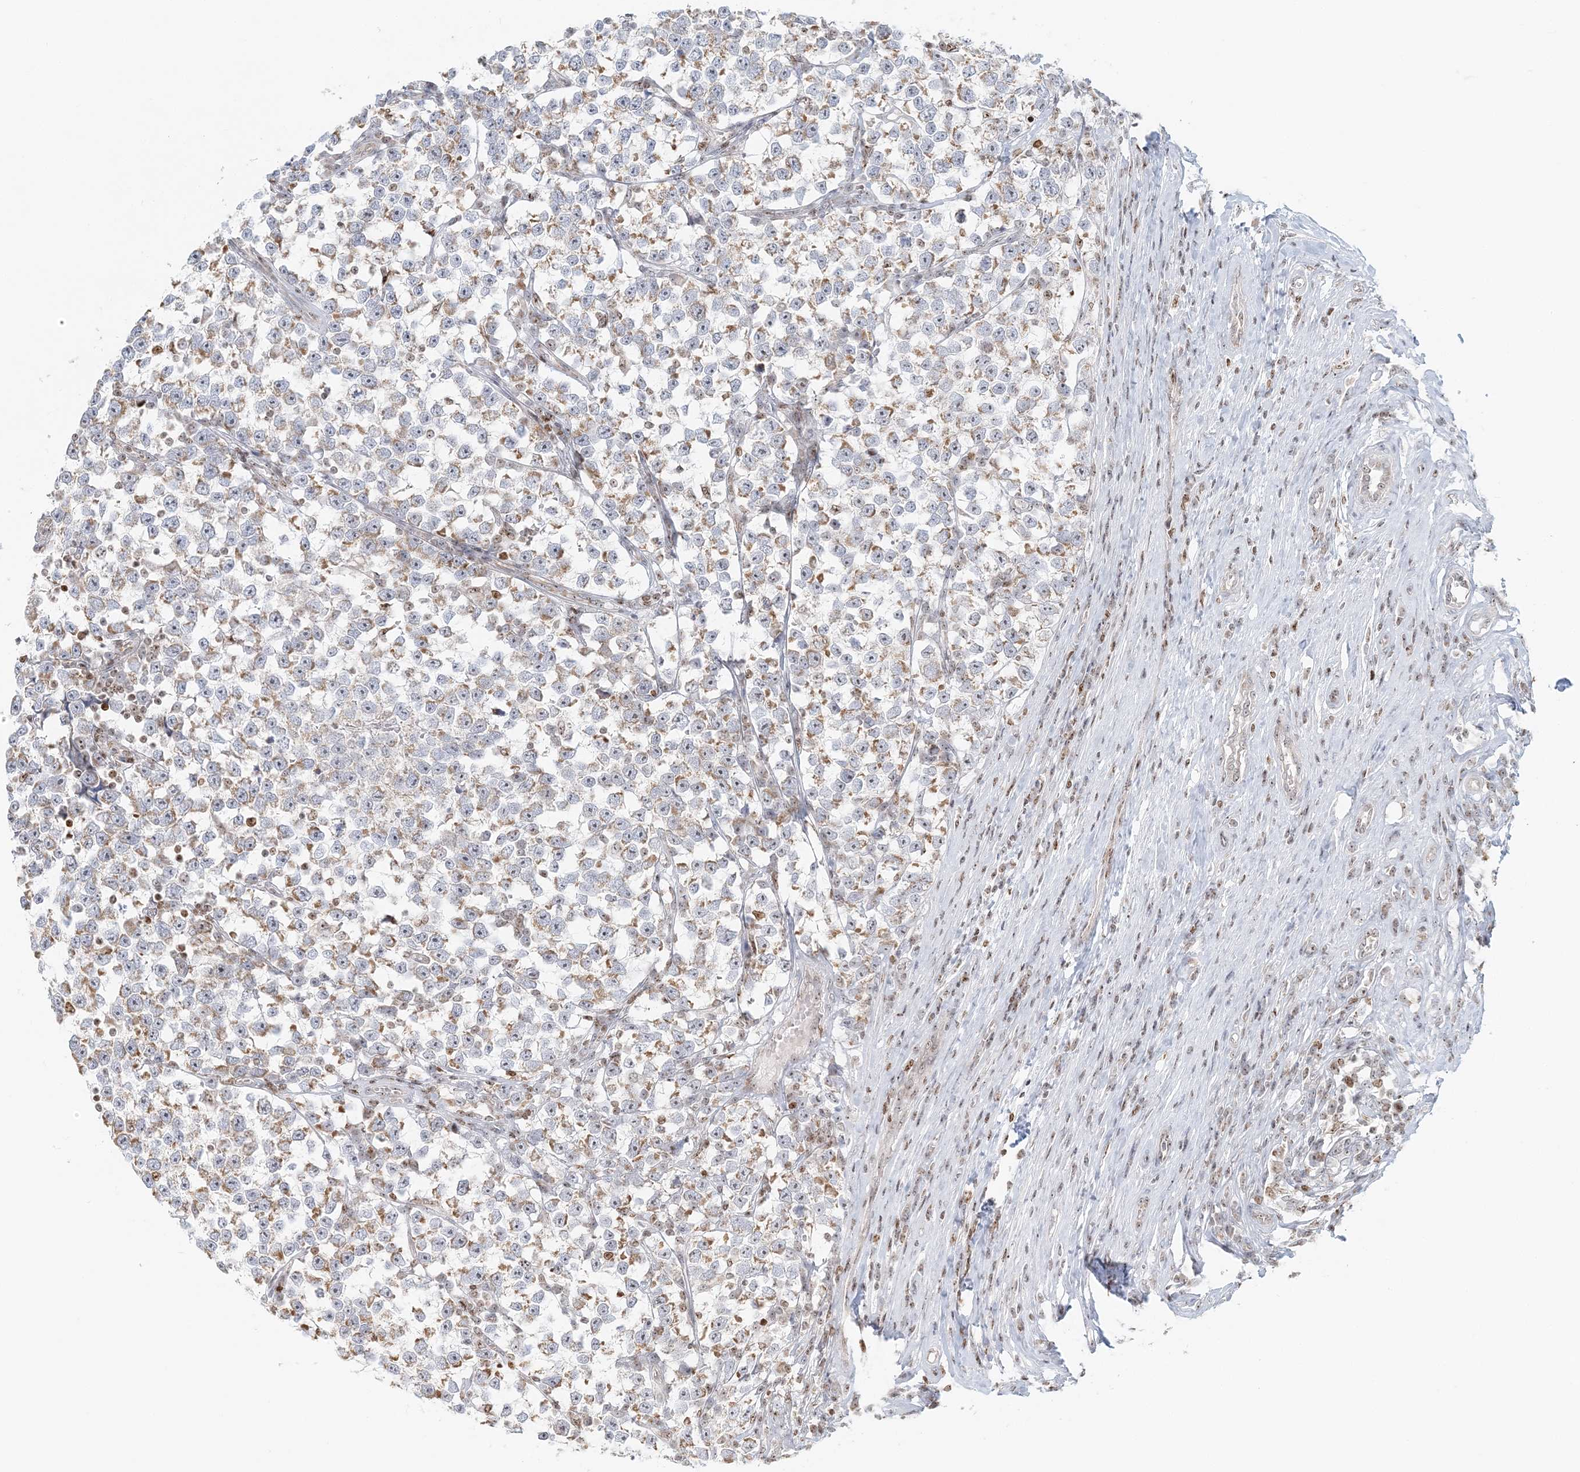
{"staining": {"intensity": "negative", "quantity": "none", "location": "none"}, "tissue": "testis cancer", "cell_type": "Tumor cells", "image_type": "cancer", "snomed": [{"axis": "morphology", "description": "Normal tissue, NOS"}, {"axis": "morphology", "description": "Seminoma, NOS"}, {"axis": "topography", "description": "Testis"}], "caption": "An immunohistochemistry (IHC) image of testis seminoma is shown. There is no staining in tumor cells of testis seminoma.", "gene": "UBE2F", "patient": {"sex": "male", "age": 43}}